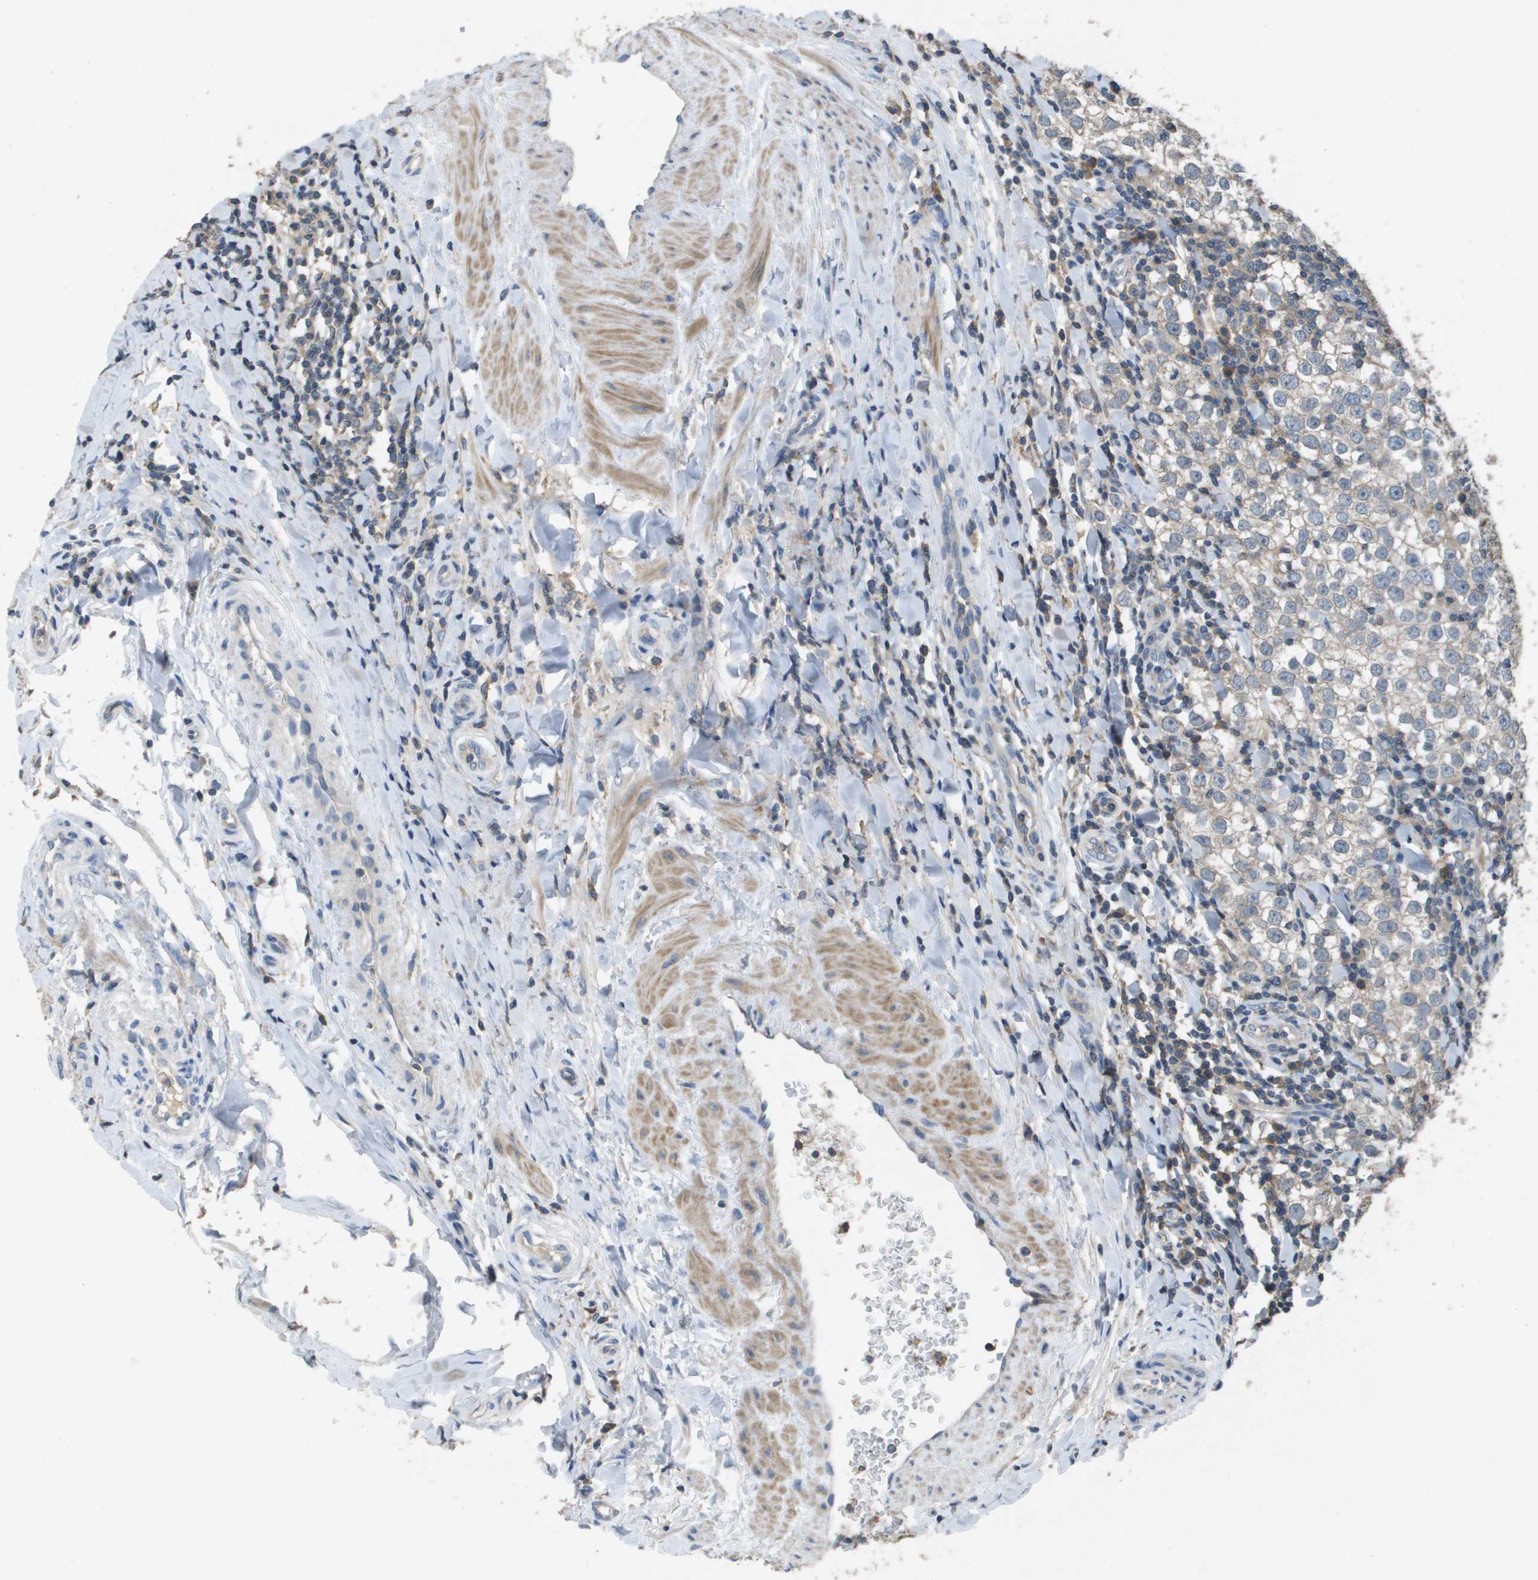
{"staining": {"intensity": "weak", "quantity": "<25%", "location": "cytoplasmic/membranous"}, "tissue": "testis cancer", "cell_type": "Tumor cells", "image_type": "cancer", "snomed": [{"axis": "morphology", "description": "Seminoma, NOS"}, {"axis": "morphology", "description": "Carcinoma, Embryonal, NOS"}, {"axis": "topography", "description": "Testis"}], "caption": "IHC of human embryonal carcinoma (testis) displays no expression in tumor cells.", "gene": "CLCA4", "patient": {"sex": "male", "age": 36}}